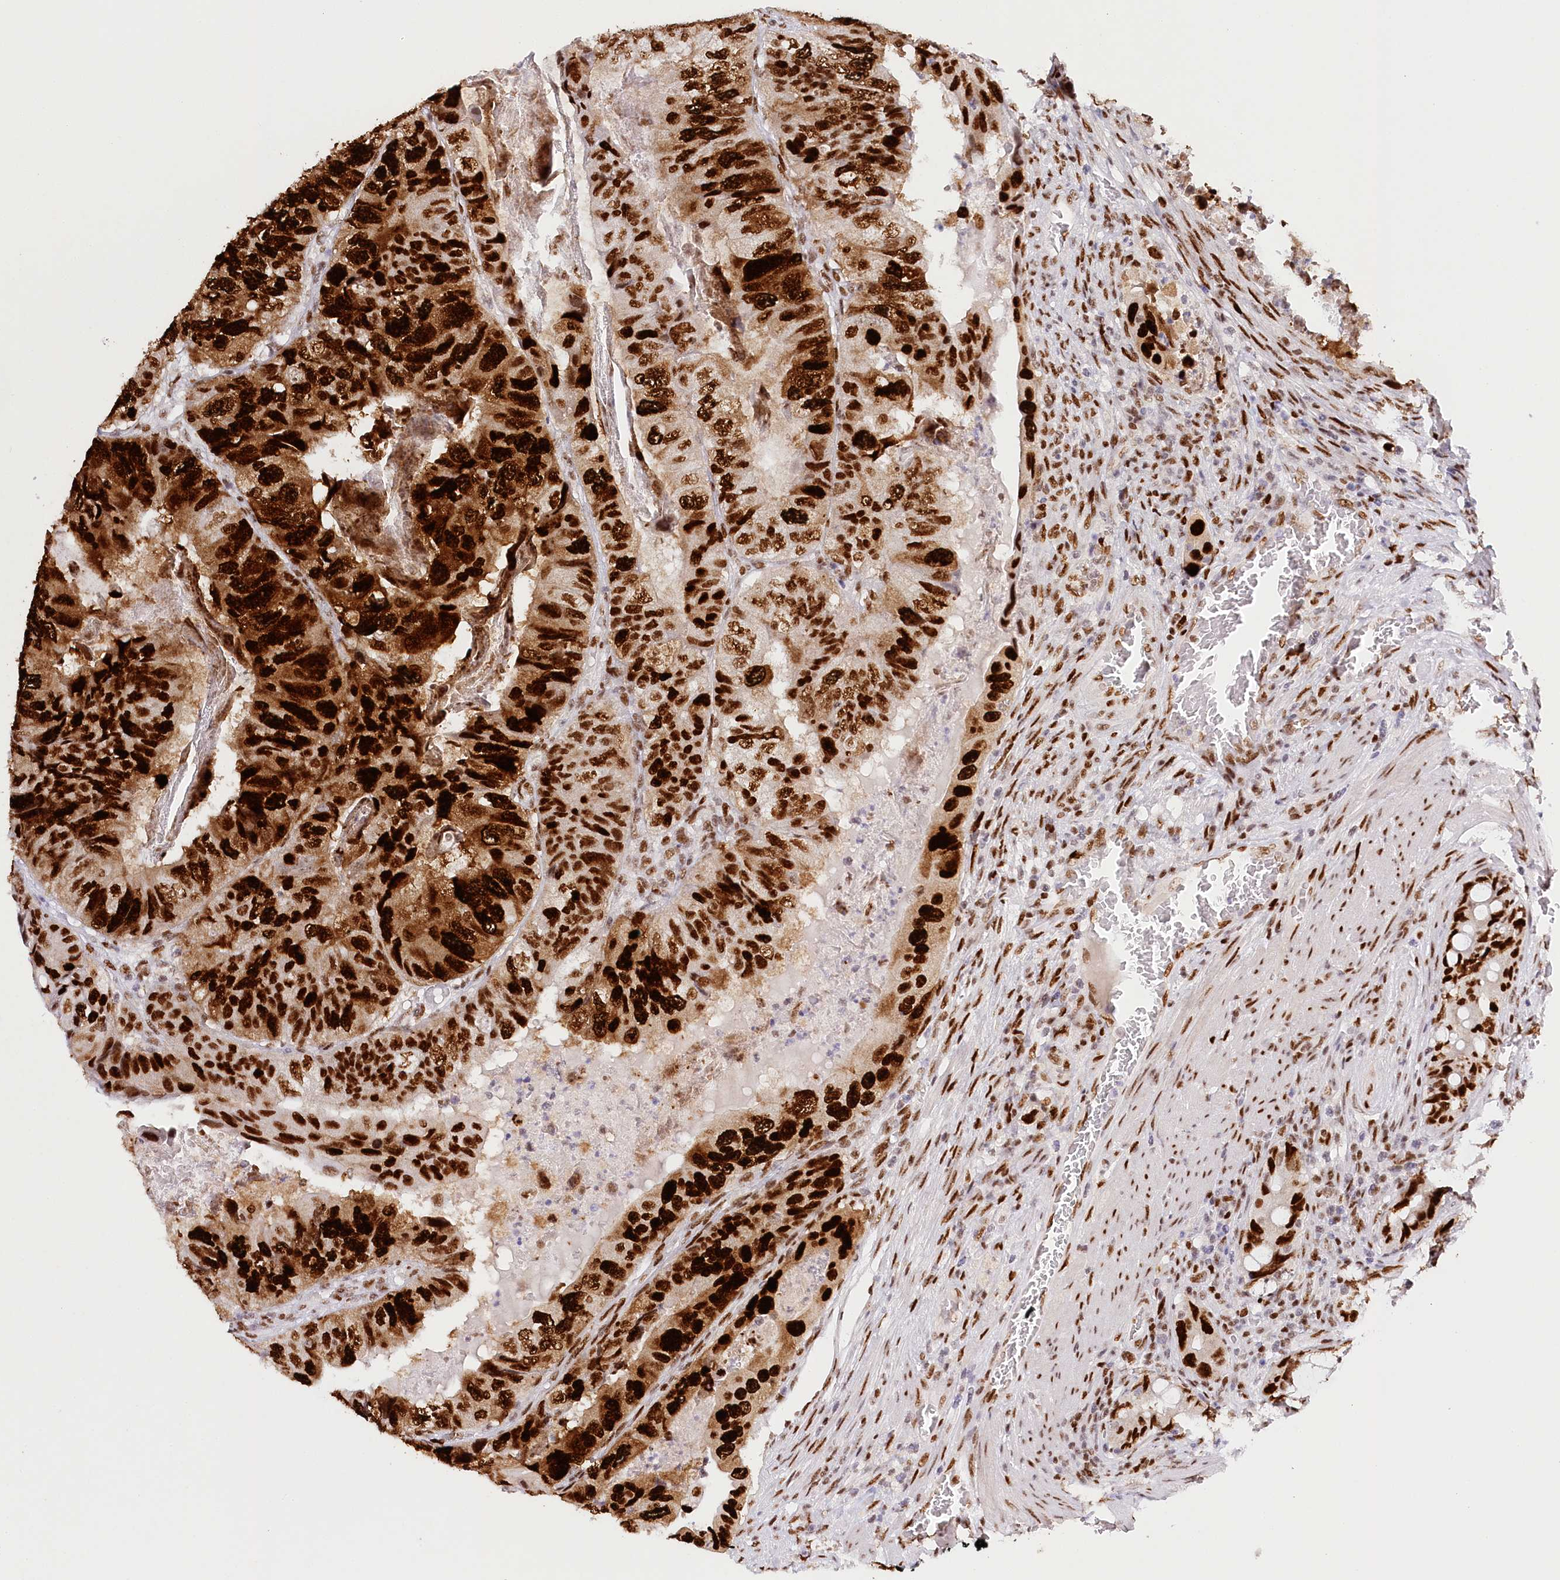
{"staining": {"intensity": "strong", "quantity": ">75%", "location": "nuclear"}, "tissue": "colorectal cancer", "cell_type": "Tumor cells", "image_type": "cancer", "snomed": [{"axis": "morphology", "description": "Adenocarcinoma, NOS"}, {"axis": "topography", "description": "Rectum"}], "caption": "Colorectal cancer tissue displays strong nuclear staining in about >75% of tumor cells, visualized by immunohistochemistry.", "gene": "TP53", "patient": {"sex": "male", "age": 63}}